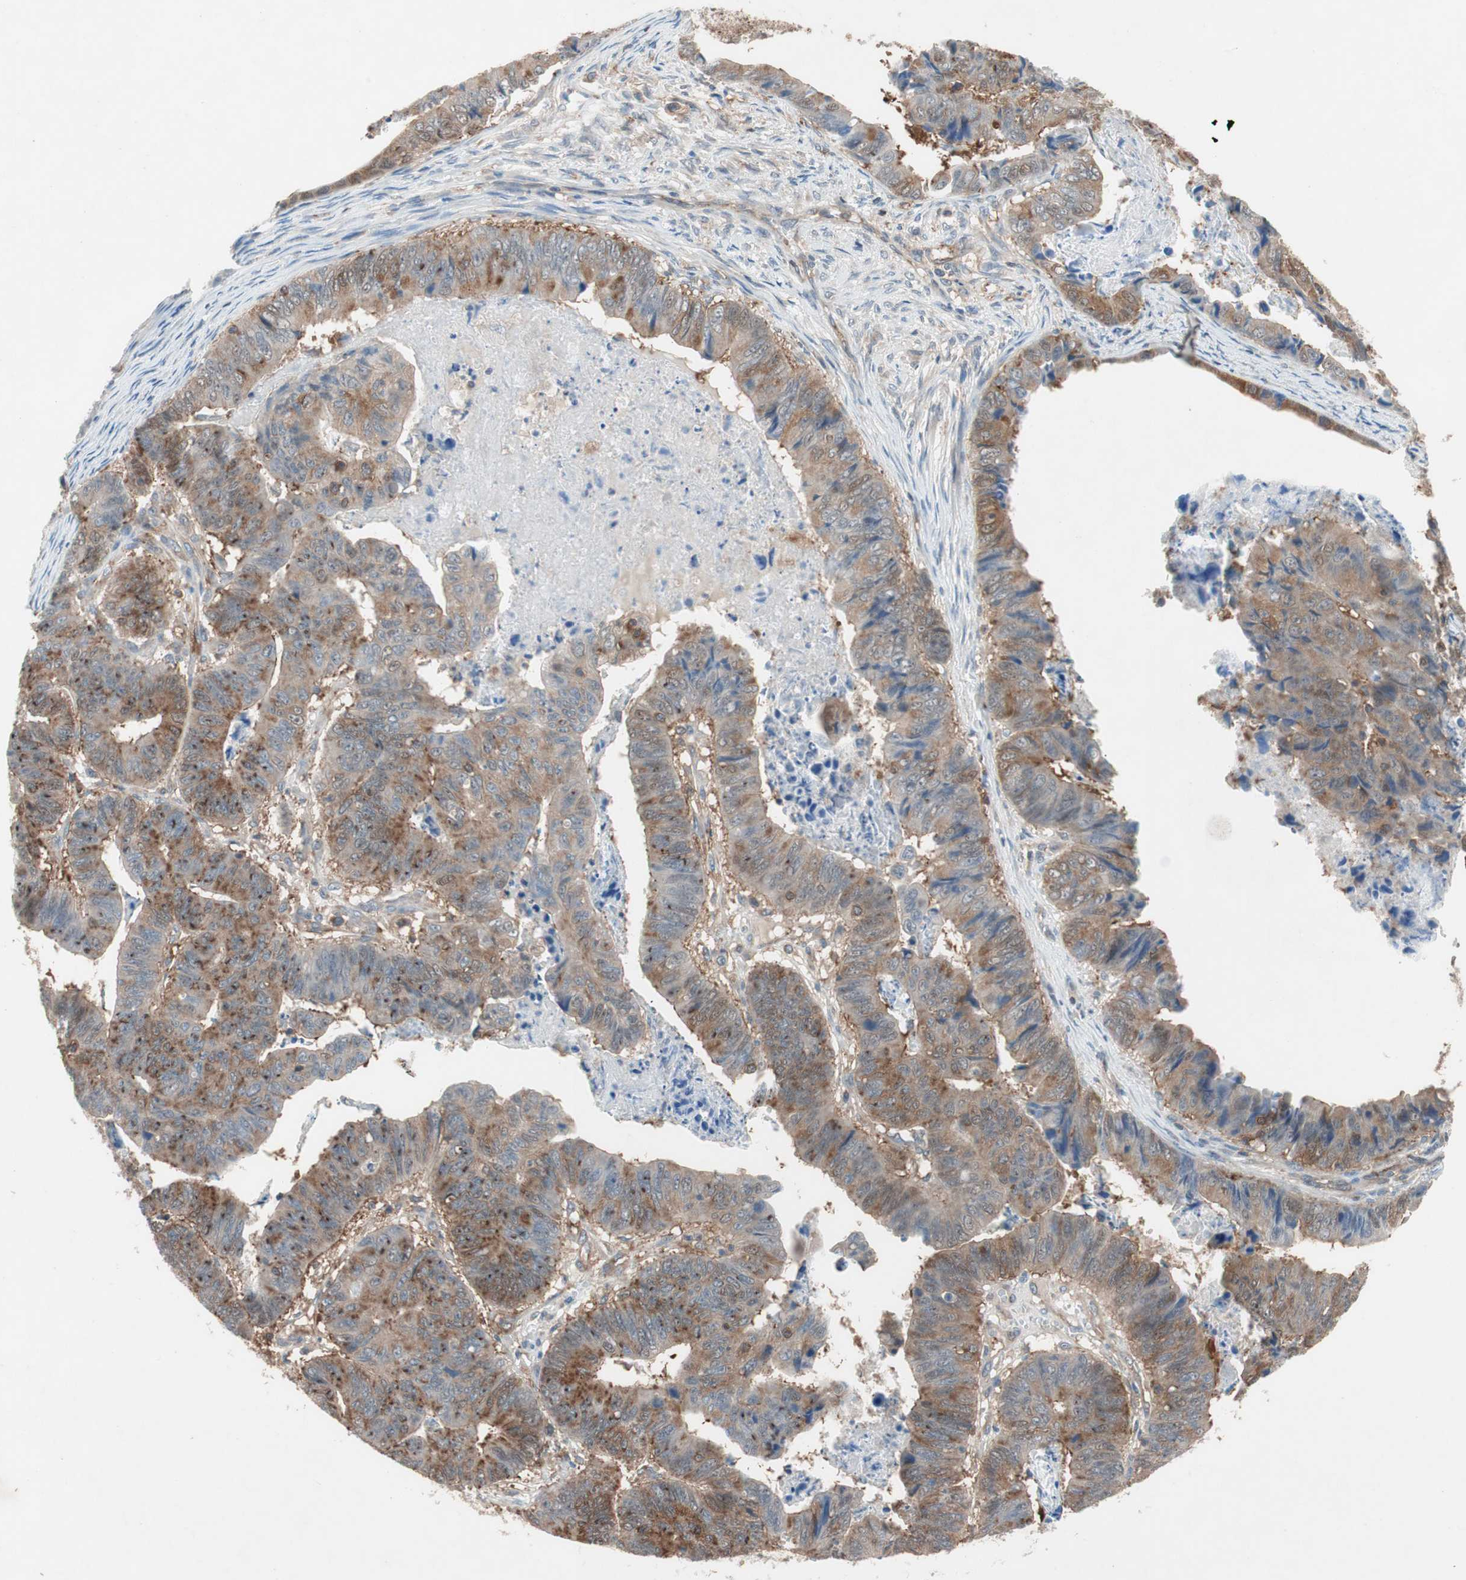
{"staining": {"intensity": "moderate", "quantity": ">75%", "location": "cytoplasmic/membranous"}, "tissue": "stomach cancer", "cell_type": "Tumor cells", "image_type": "cancer", "snomed": [{"axis": "morphology", "description": "Adenocarcinoma, NOS"}, {"axis": "topography", "description": "Stomach, lower"}], "caption": "Protein expression analysis of human stomach adenocarcinoma reveals moderate cytoplasmic/membranous positivity in approximately >75% of tumor cells.", "gene": "GALT", "patient": {"sex": "male", "age": 77}}